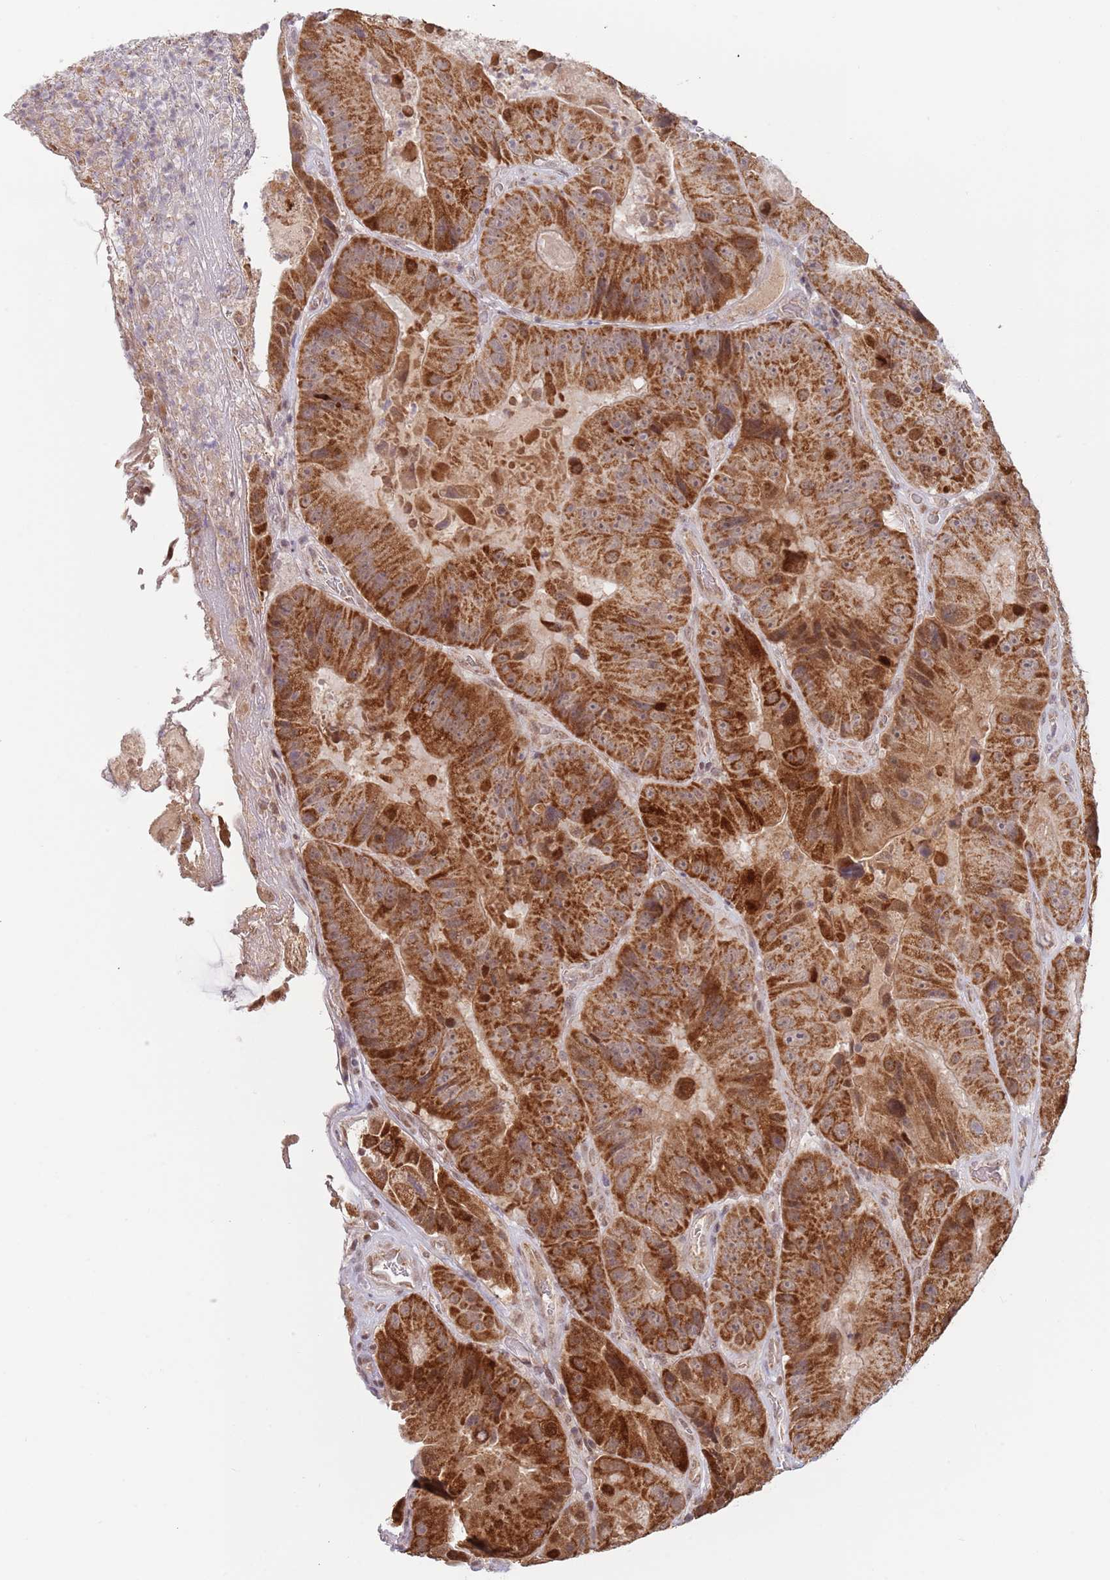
{"staining": {"intensity": "strong", "quantity": ">75%", "location": "cytoplasmic/membranous"}, "tissue": "colorectal cancer", "cell_type": "Tumor cells", "image_type": "cancer", "snomed": [{"axis": "morphology", "description": "Adenocarcinoma, NOS"}, {"axis": "topography", "description": "Colon"}], "caption": "Approximately >75% of tumor cells in human colorectal adenocarcinoma exhibit strong cytoplasmic/membranous protein staining as visualized by brown immunohistochemical staining.", "gene": "TIMM13", "patient": {"sex": "female", "age": 86}}